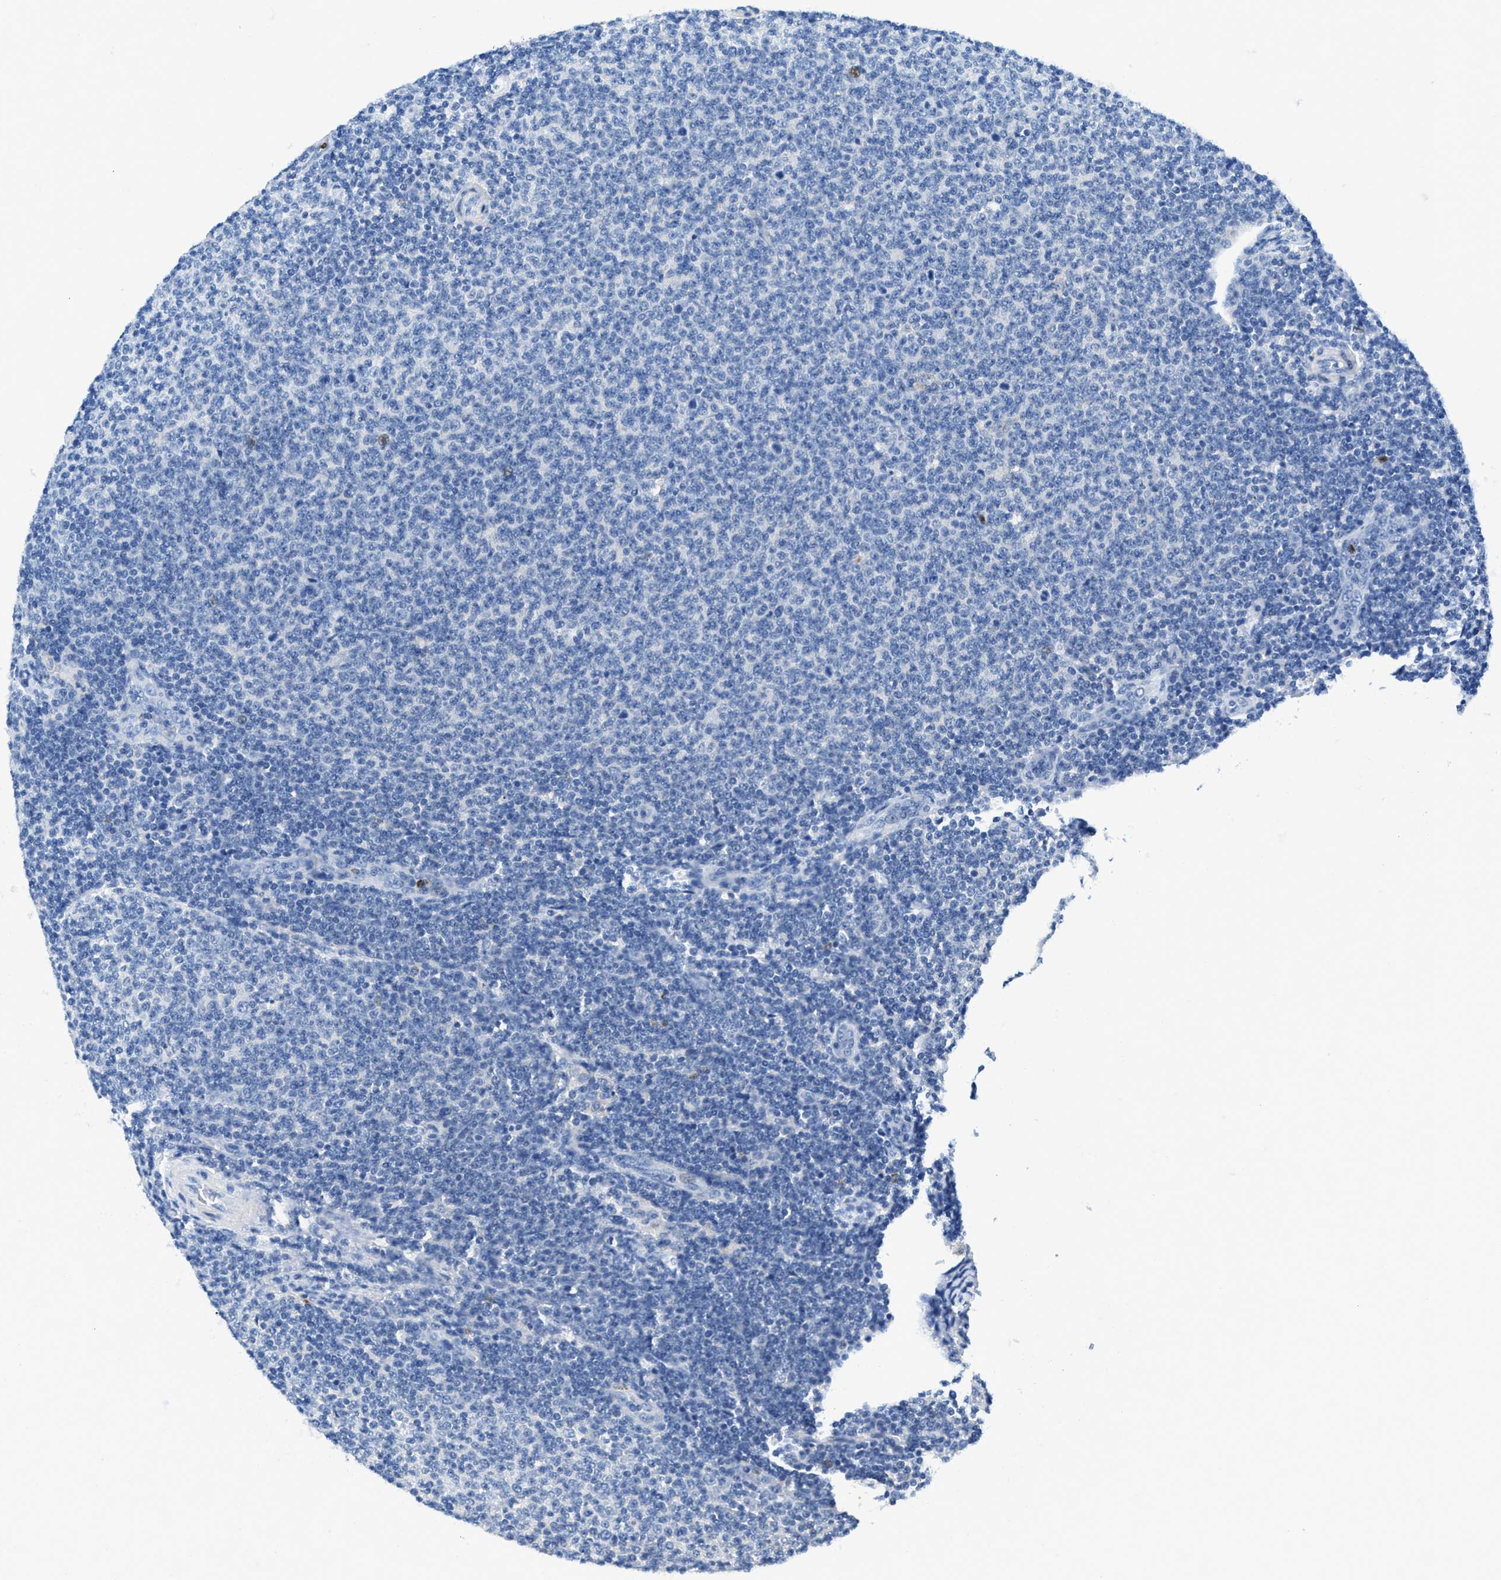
{"staining": {"intensity": "negative", "quantity": "none", "location": "none"}, "tissue": "lymphoma", "cell_type": "Tumor cells", "image_type": "cancer", "snomed": [{"axis": "morphology", "description": "Malignant lymphoma, non-Hodgkin's type, Low grade"}, {"axis": "topography", "description": "Lymph node"}], "caption": "Micrograph shows no protein positivity in tumor cells of malignant lymphoma, non-Hodgkin's type (low-grade) tissue.", "gene": "NEB", "patient": {"sex": "male", "age": 66}}